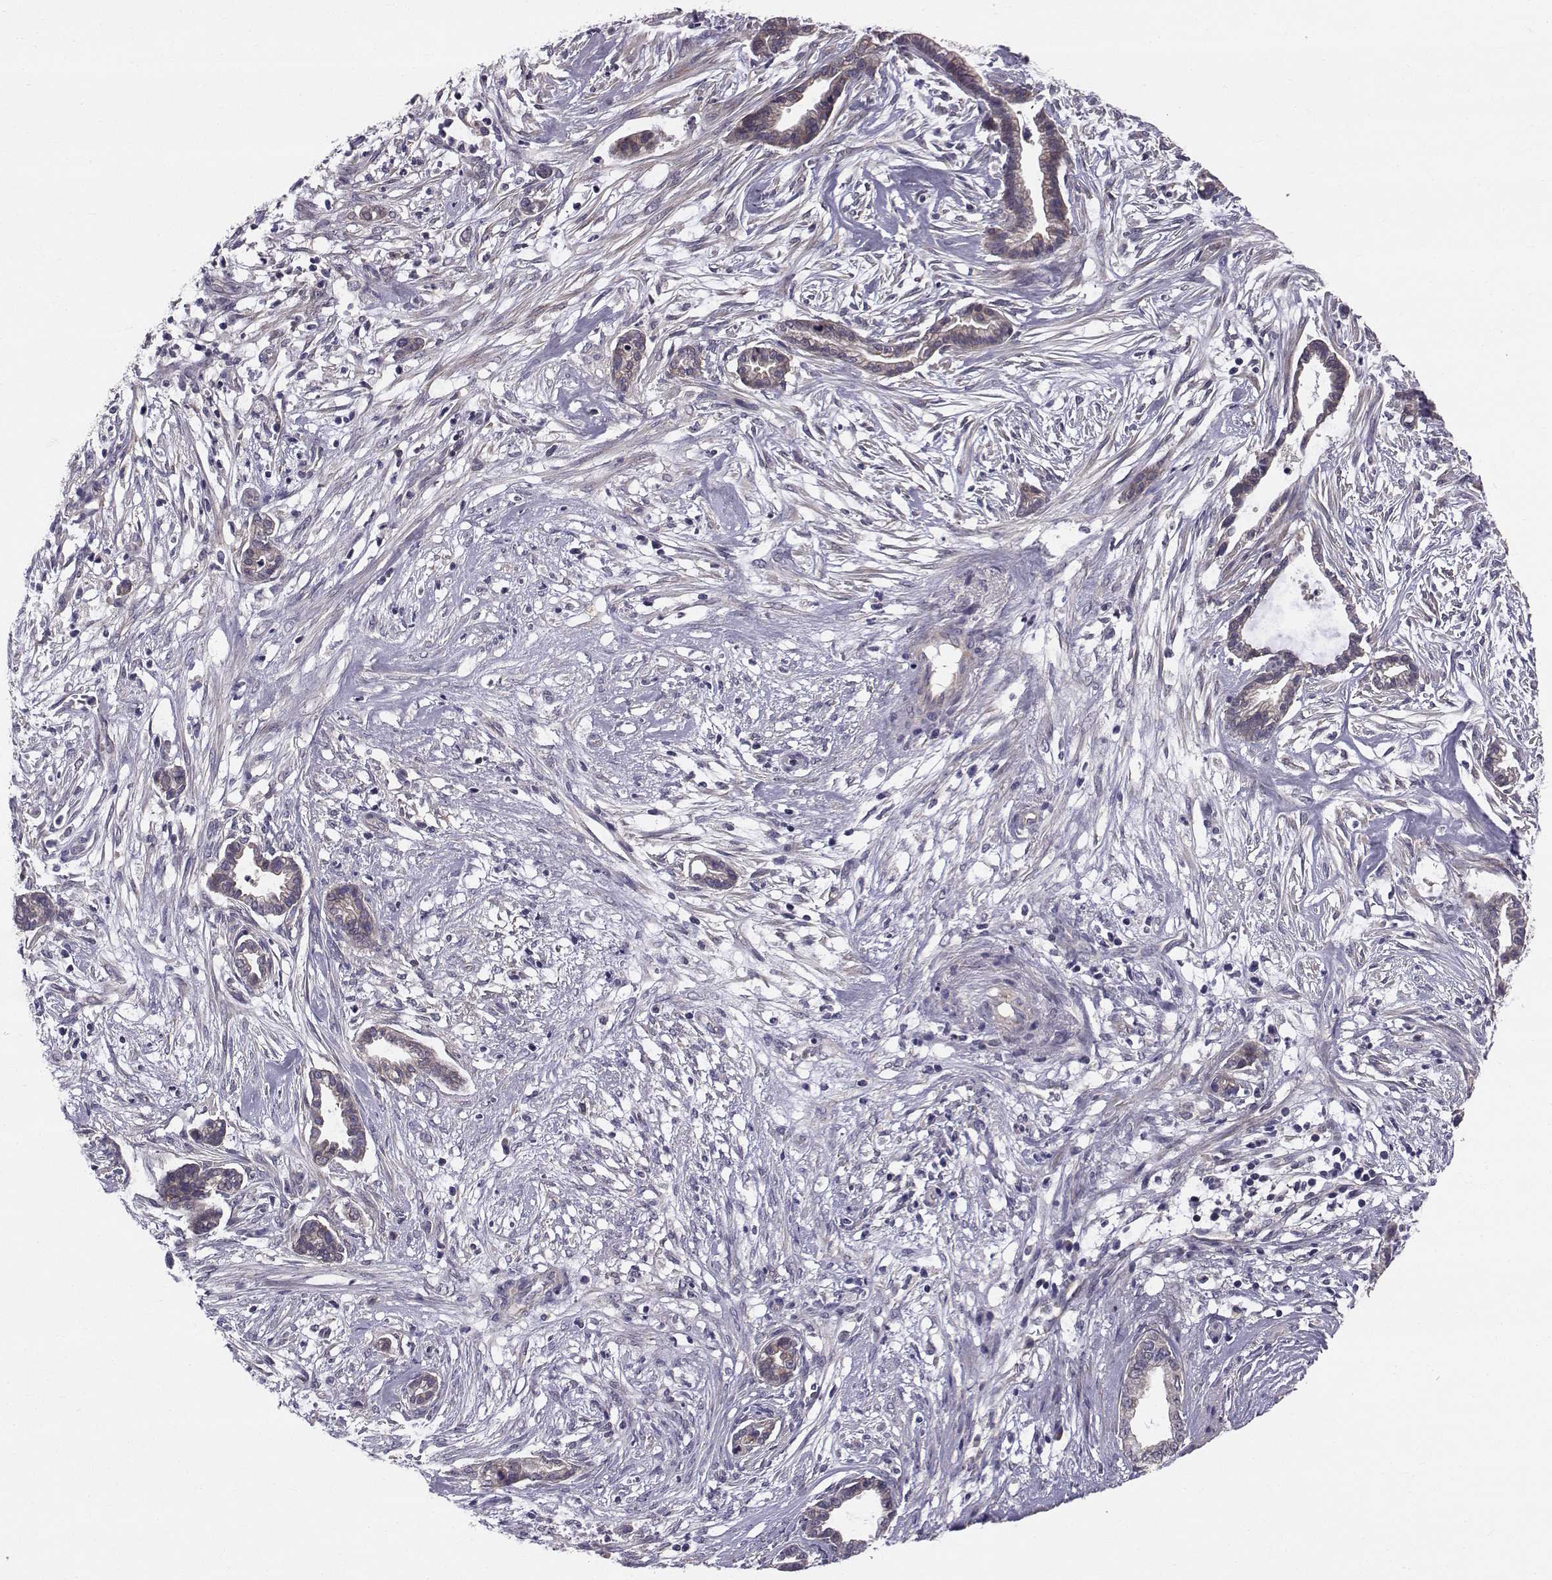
{"staining": {"intensity": "weak", "quantity": ">75%", "location": "cytoplasmic/membranous"}, "tissue": "cervical cancer", "cell_type": "Tumor cells", "image_type": "cancer", "snomed": [{"axis": "morphology", "description": "Adenocarcinoma, NOS"}, {"axis": "topography", "description": "Cervix"}], "caption": "Immunohistochemical staining of cervical adenocarcinoma reveals low levels of weak cytoplasmic/membranous positivity in approximately >75% of tumor cells.", "gene": "PEX5L", "patient": {"sex": "female", "age": 62}}